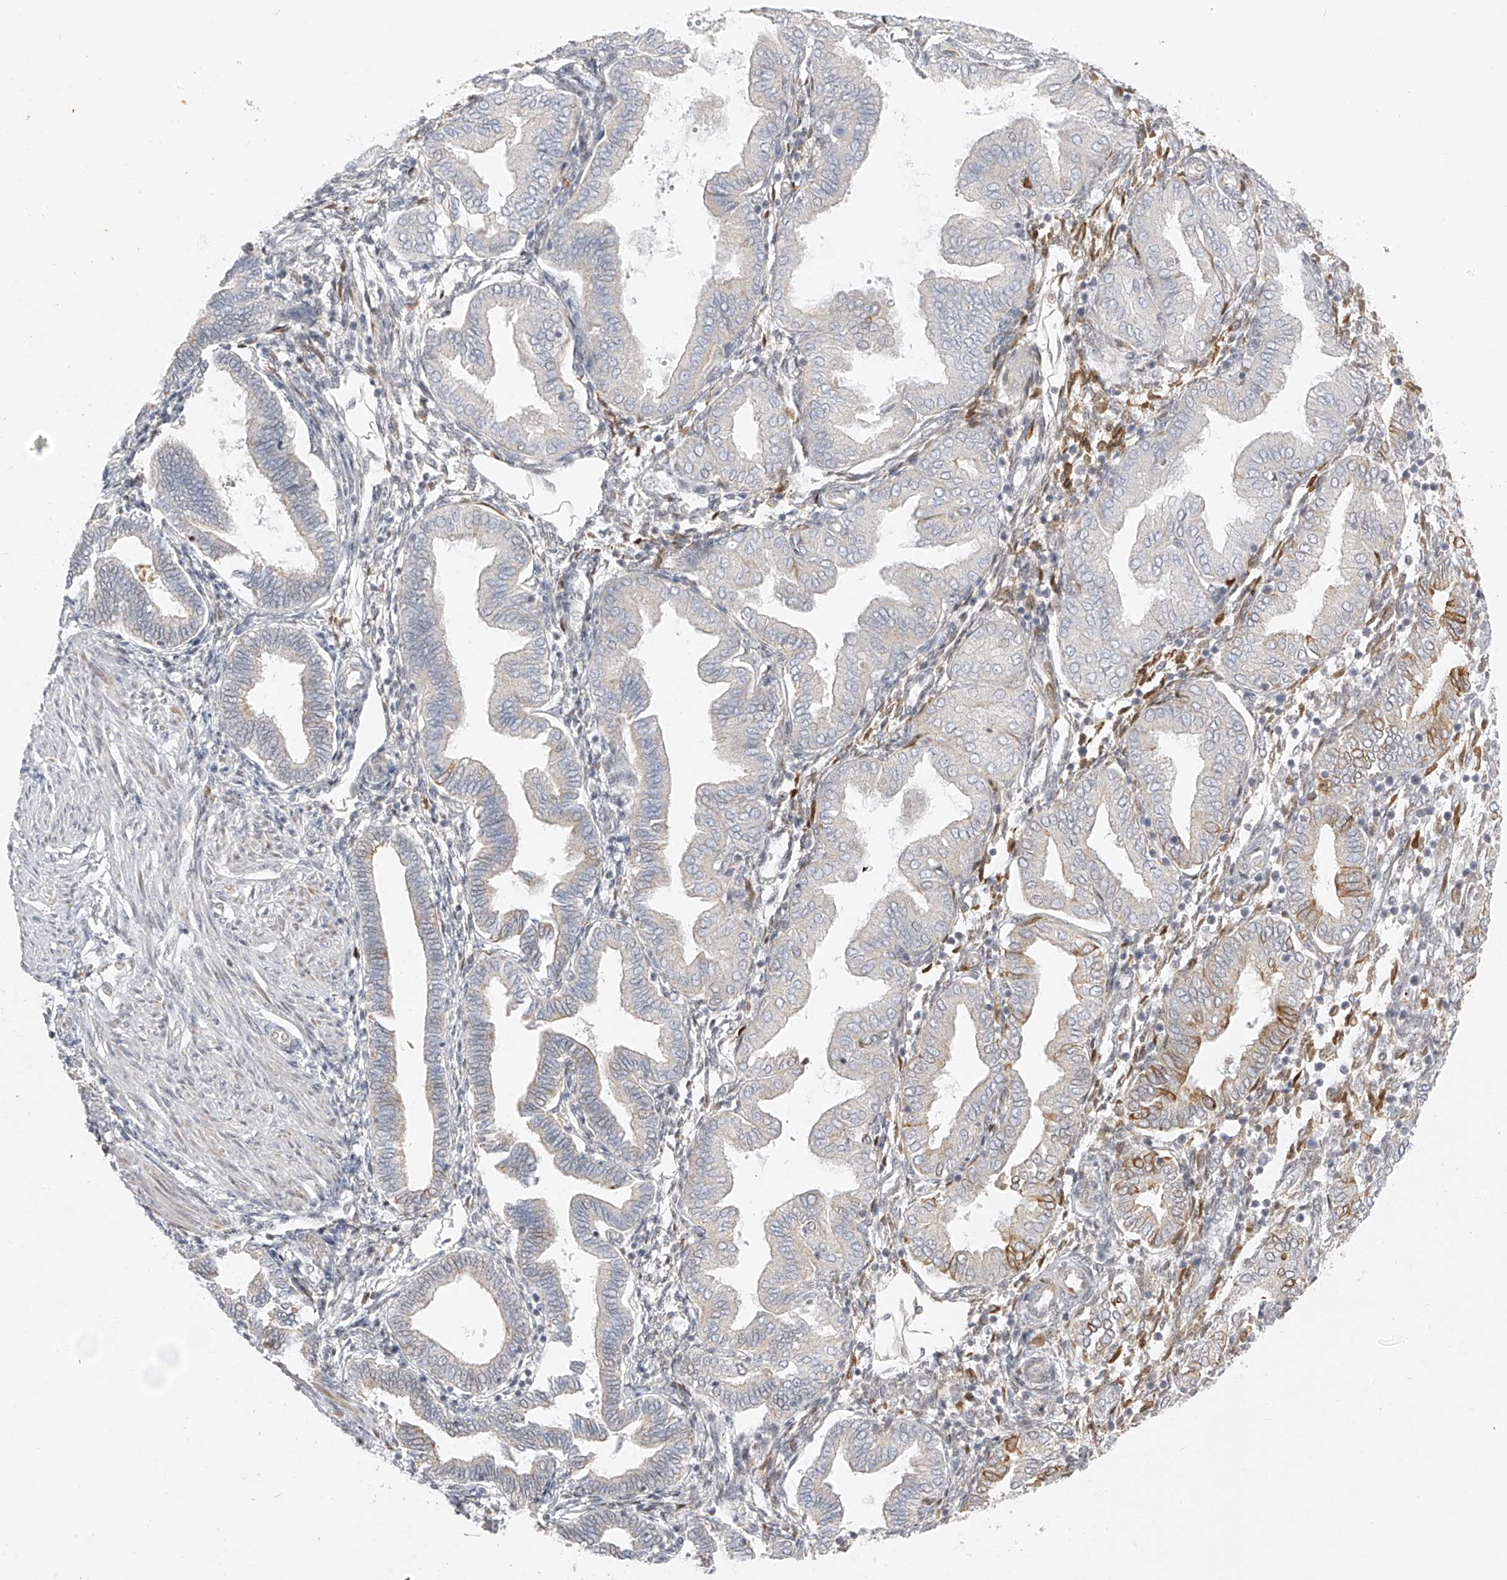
{"staining": {"intensity": "weak", "quantity": "<25%", "location": "cytoplasmic/membranous,nuclear"}, "tissue": "endometrium", "cell_type": "Cells in endometrial stroma", "image_type": "normal", "snomed": [{"axis": "morphology", "description": "Normal tissue, NOS"}, {"axis": "topography", "description": "Endometrium"}], "caption": "The immunohistochemistry image has no significant expression in cells in endometrial stroma of endometrium. The staining is performed using DAB (3,3'-diaminobenzidine) brown chromogen with nuclei counter-stained in using hematoxylin.", "gene": "DYRK1B", "patient": {"sex": "female", "age": 53}}